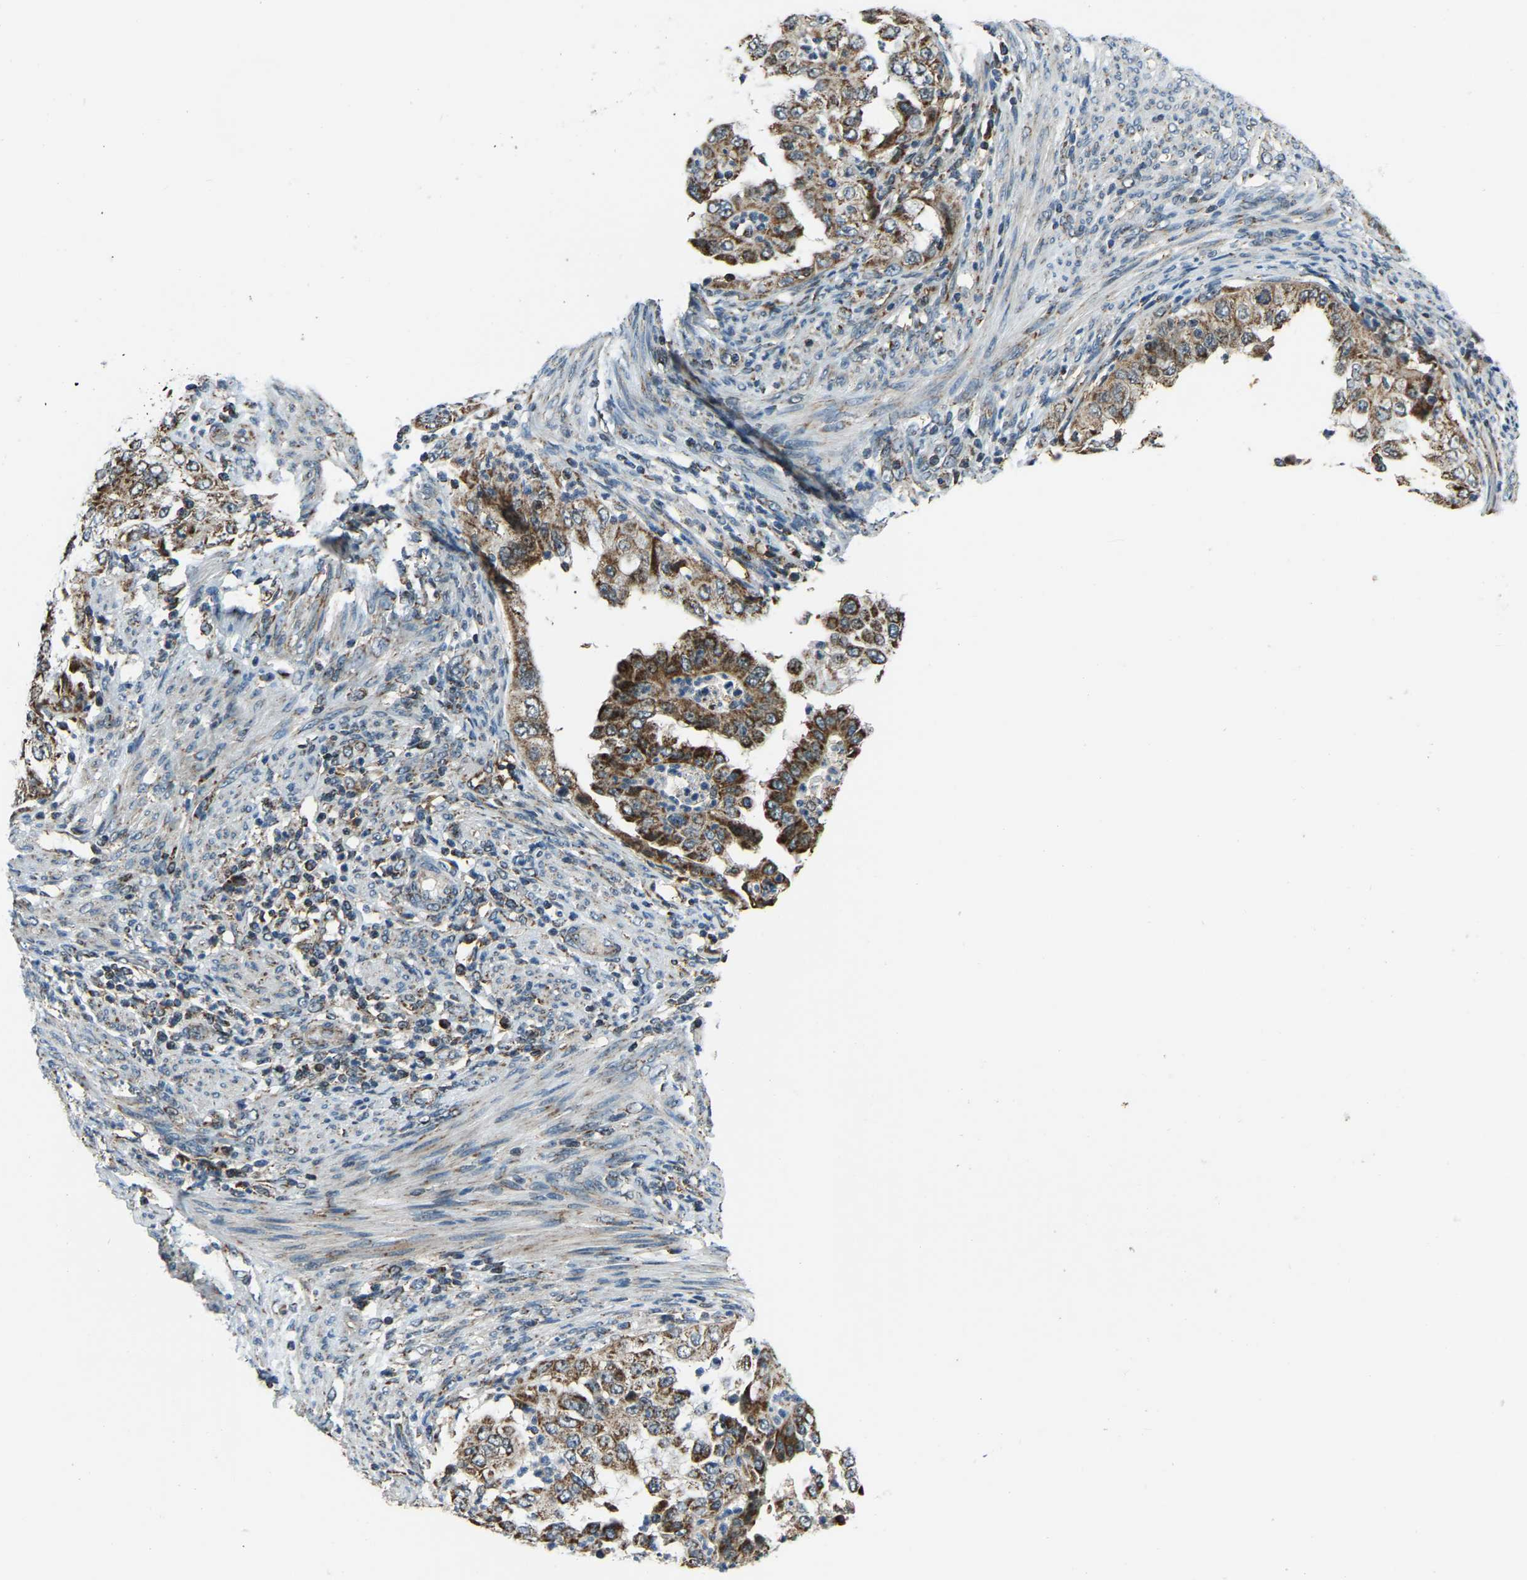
{"staining": {"intensity": "moderate", "quantity": ">75%", "location": "cytoplasmic/membranous"}, "tissue": "endometrial cancer", "cell_type": "Tumor cells", "image_type": "cancer", "snomed": [{"axis": "morphology", "description": "Adenocarcinoma, NOS"}, {"axis": "topography", "description": "Endometrium"}], "caption": "This image shows IHC staining of adenocarcinoma (endometrial), with medium moderate cytoplasmic/membranous positivity in about >75% of tumor cells.", "gene": "RBM33", "patient": {"sex": "female", "age": 85}}